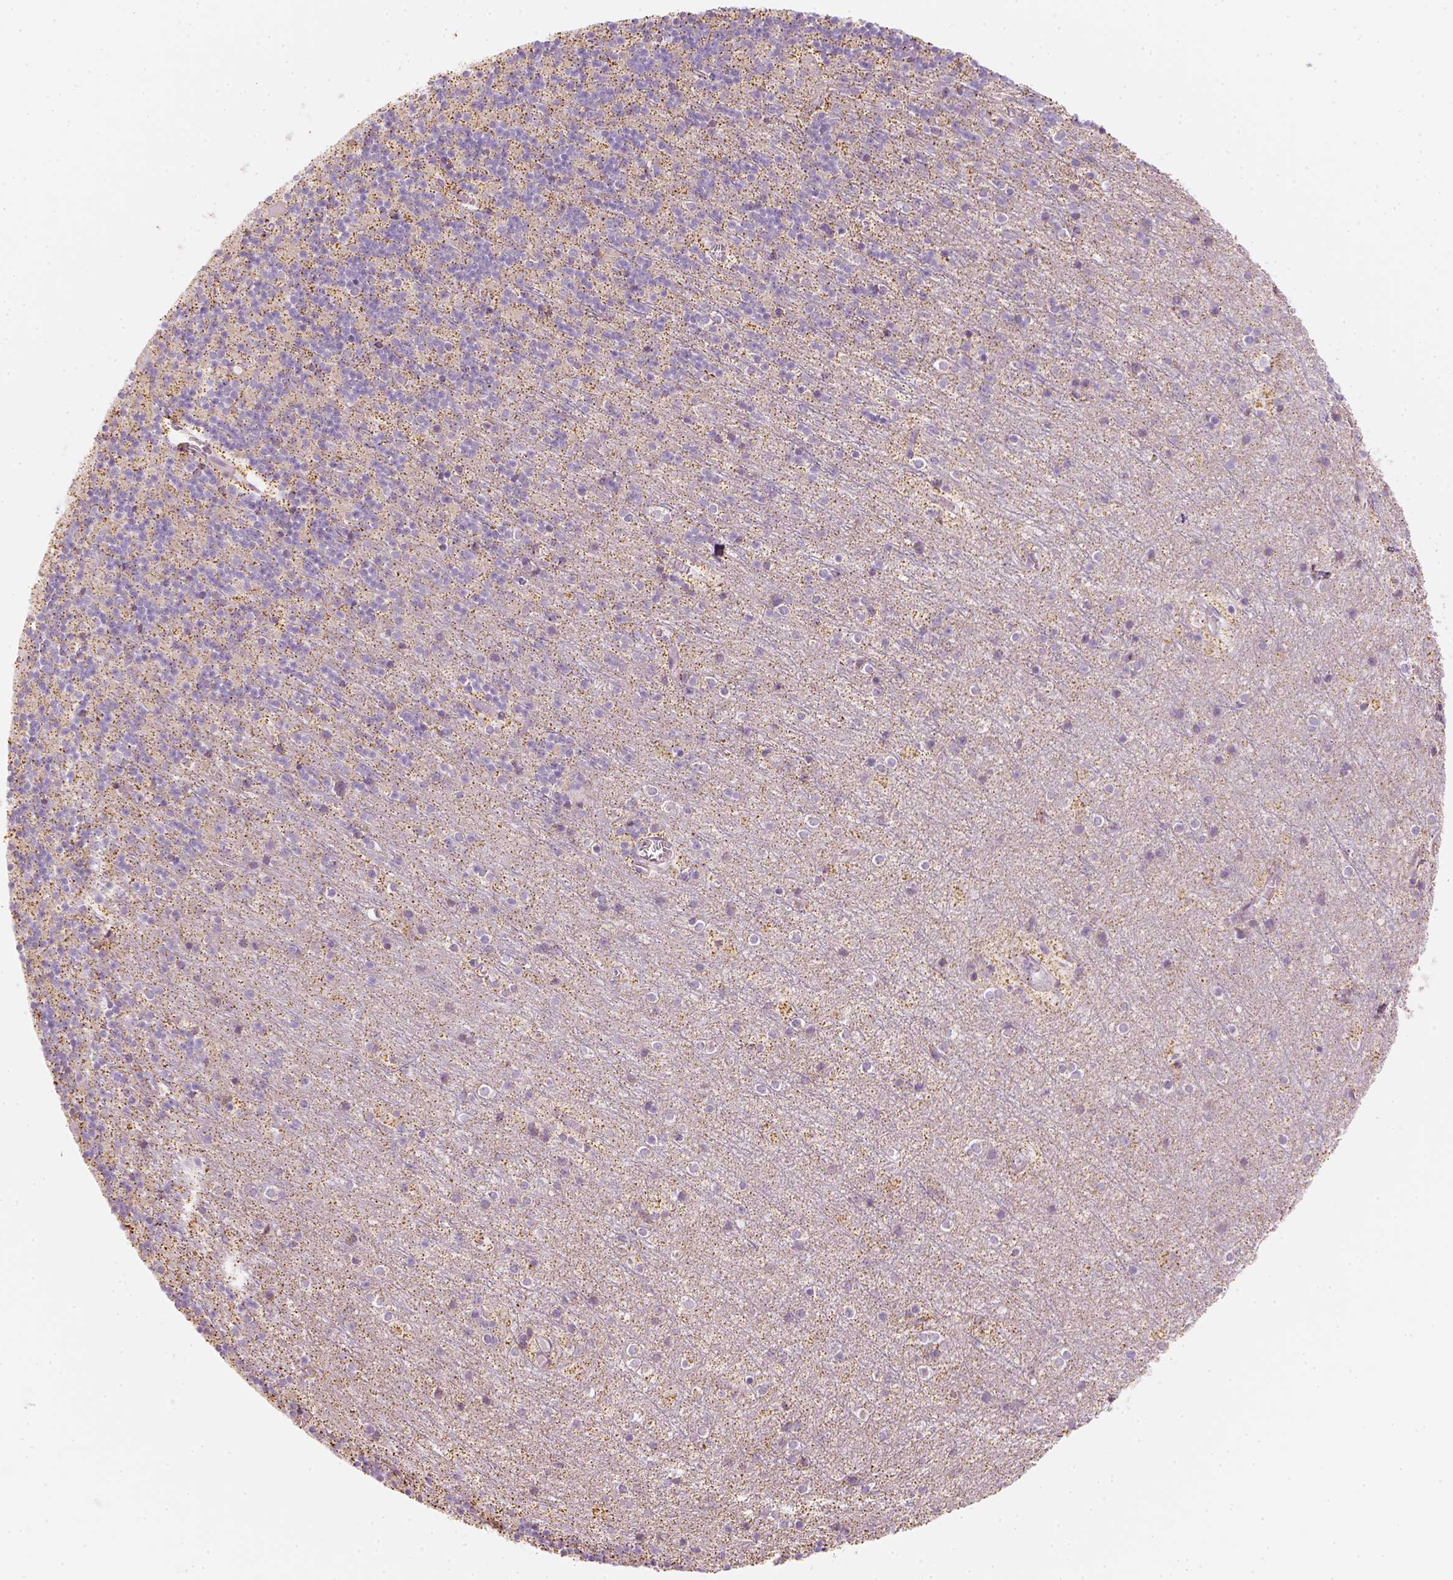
{"staining": {"intensity": "negative", "quantity": "none", "location": "none"}, "tissue": "cerebellum", "cell_type": "Cells in granular layer", "image_type": "normal", "snomed": [{"axis": "morphology", "description": "Normal tissue, NOS"}, {"axis": "topography", "description": "Cerebellum"}], "caption": "Cells in granular layer show no significant positivity in normal cerebellum. The staining is performed using DAB brown chromogen with nuclei counter-stained in using hematoxylin.", "gene": "LCA5", "patient": {"sex": "male", "age": 70}}